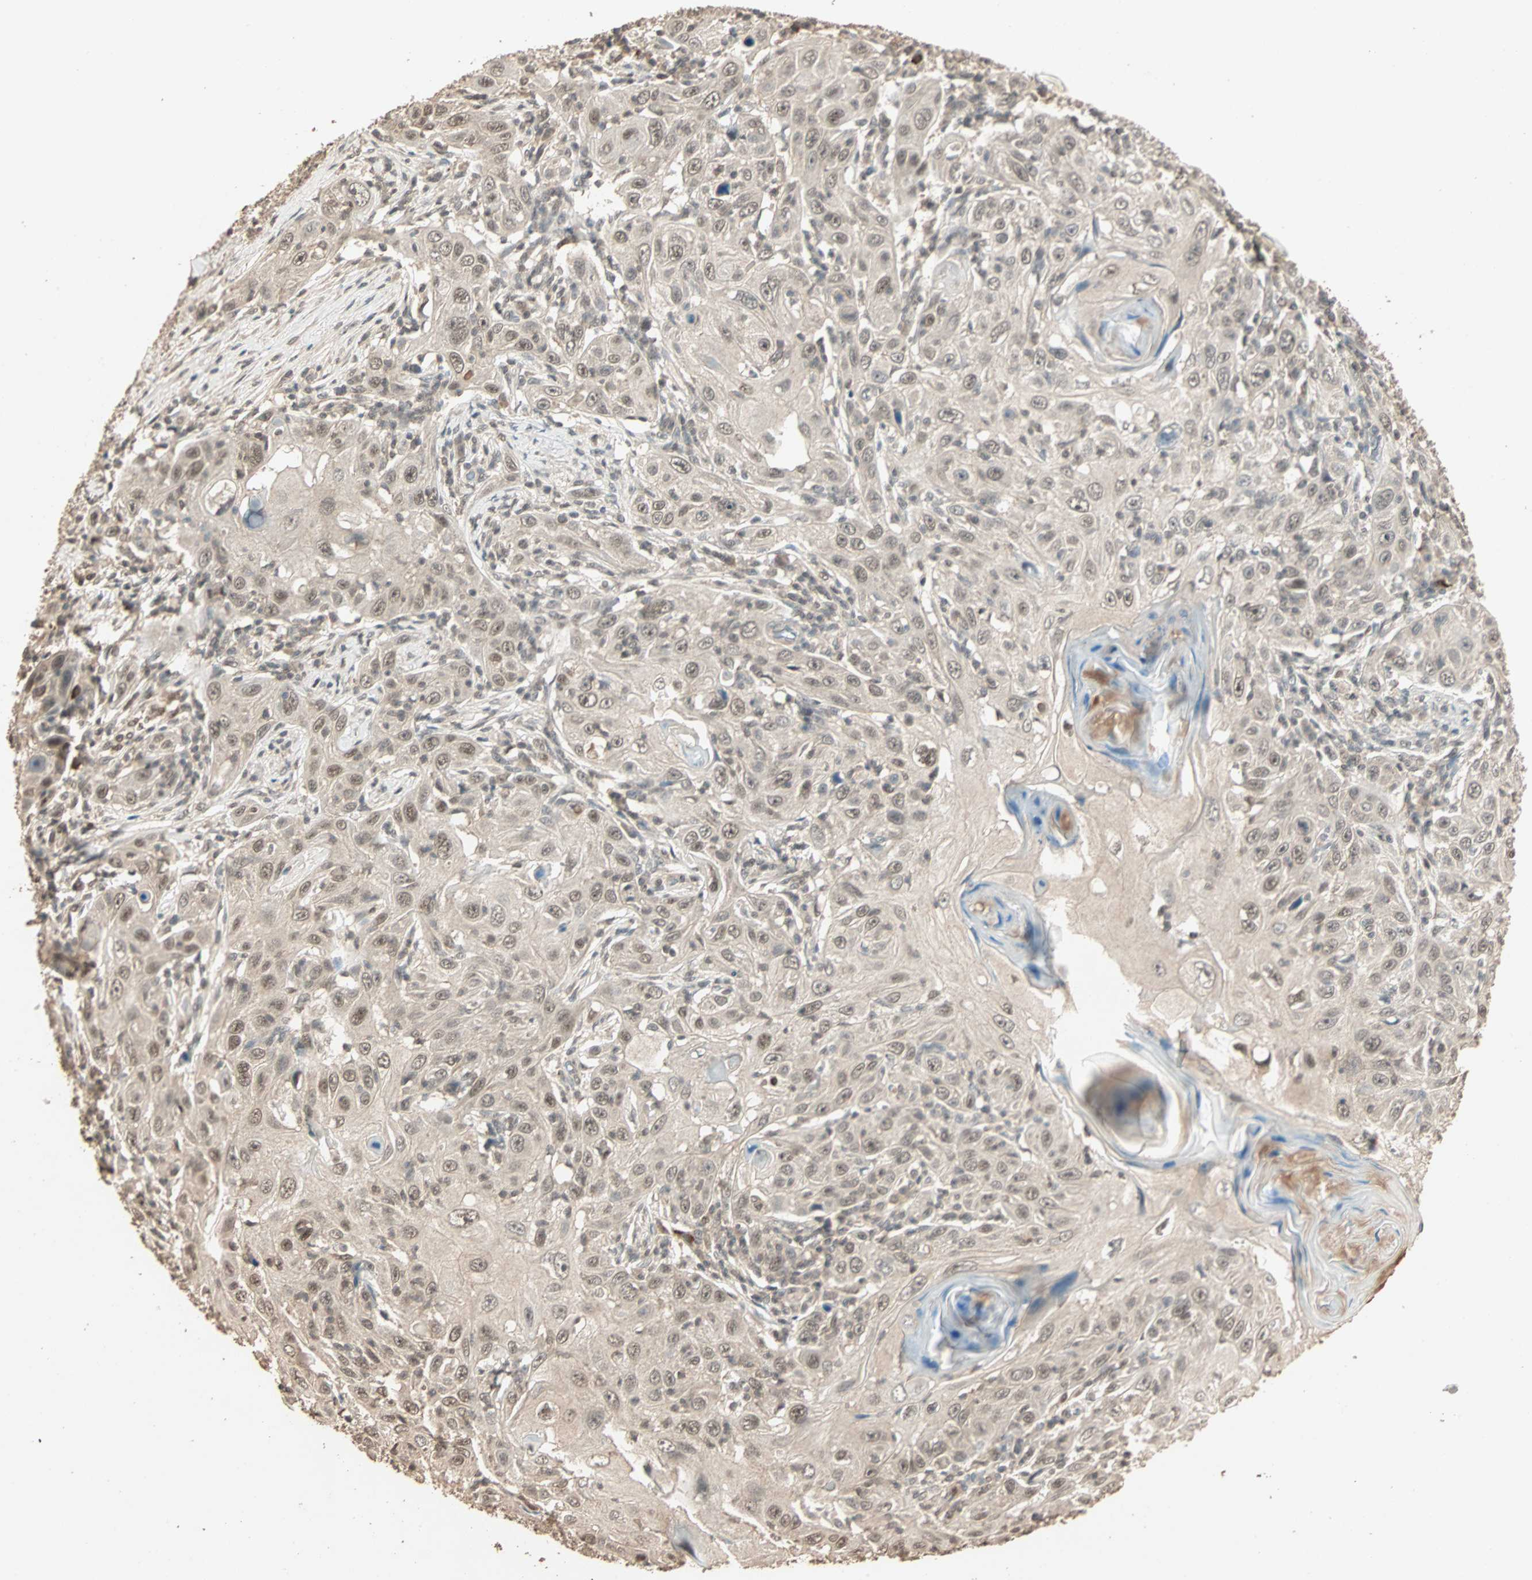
{"staining": {"intensity": "moderate", "quantity": ">75%", "location": "cytoplasmic/membranous,nuclear"}, "tissue": "skin cancer", "cell_type": "Tumor cells", "image_type": "cancer", "snomed": [{"axis": "morphology", "description": "Squamous cell carcinoma, NOS"}, {"axis": "topography", "description": "Skin"}], "caption": "Human skin squamous cell carcinoma stained with a brown dye reveals moderate cytoplasmic/membranous and nuclear positive expression in approximately >75% of tumor cells.", "gene": "ZBTB33", "patient": {"sex": "female", "age": 88}}